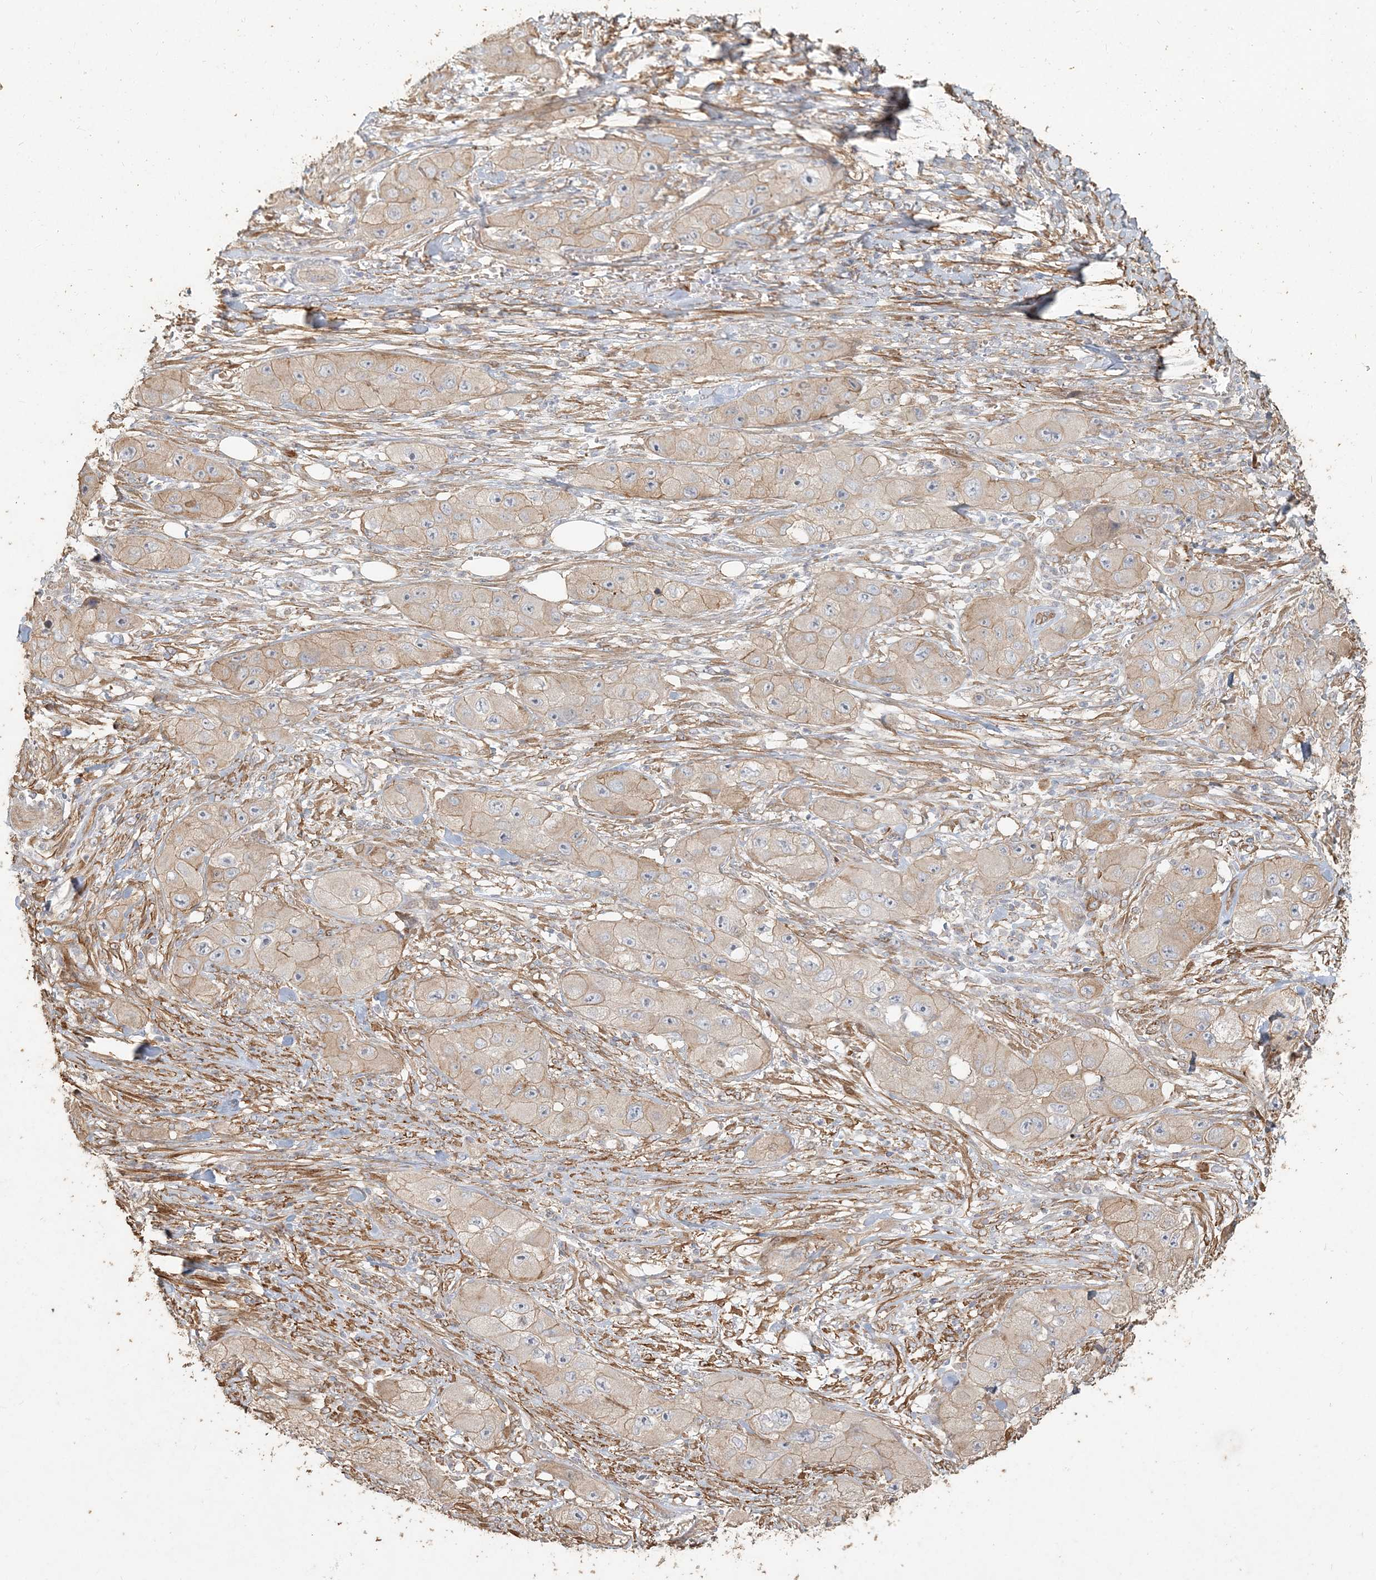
{"staining": {"intensity": "weak", "quantity": "25%-75%", "location": "cytoplasmic/membranous"}, "tissue": "skin cancer", "cell_type": "Tumor cells", "image_type": "cancer", "snomed": [{"axis": "morphology", "description": "Squamous cell carcinoma, NOS"}, {"axis": "topography", "description": "Skin"}, {"axis": "topography", "description": "Subcutis"}], "caption": "Immunohistochemical staining of skin cancer (squamous cell carcinoma) reveals low levels of weak cytoplasmic/membranous protein staining in approximately 25%-75% of tumor cells. Immunohistochemistry (ihc) stains the protein of interest in brown and the nuclei are stained blue.", "gene": "RNF145", "patient": {"sex": "male", "age": 73}}